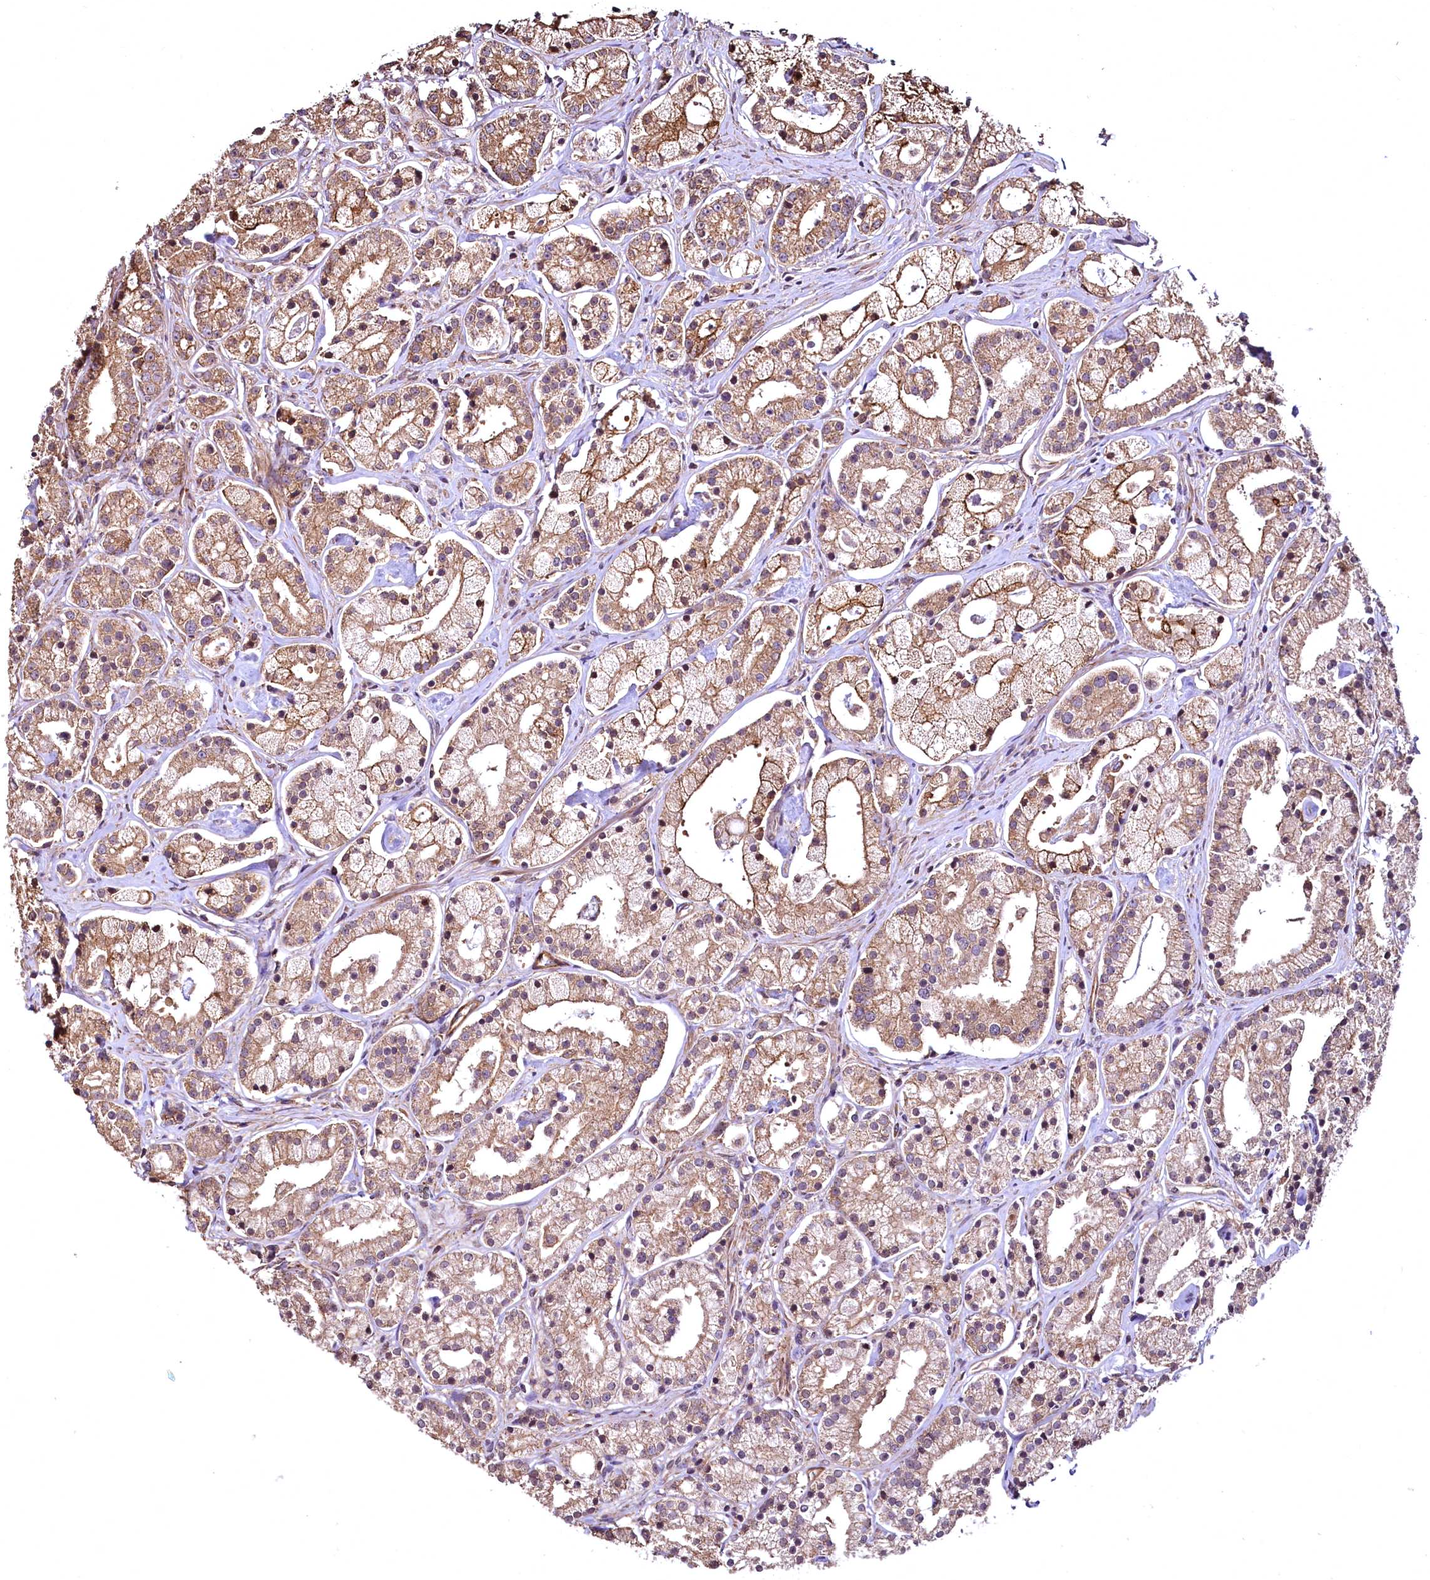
{"staining": {"intensity": "moderate", "quantity": ">75%", "location": "cytoplasmic/membranous"}, "tissue": "prostate cancer", "cell_type": "Tumor cells", "image_type": "cancer", "snomed": [{"axis": "morphology", "description": "Adenocarcinoma, High grade"}, {"axis": "topography", "description": "Prostate"}], "caption": "Adenocarcinoma (high-grade) (prostate) stained for a protein displays moderate cytoplasmic/membranous positivity in tumor cells.", "gene": "TBCEL", "patient": {"sex": "male", "age": 69}}